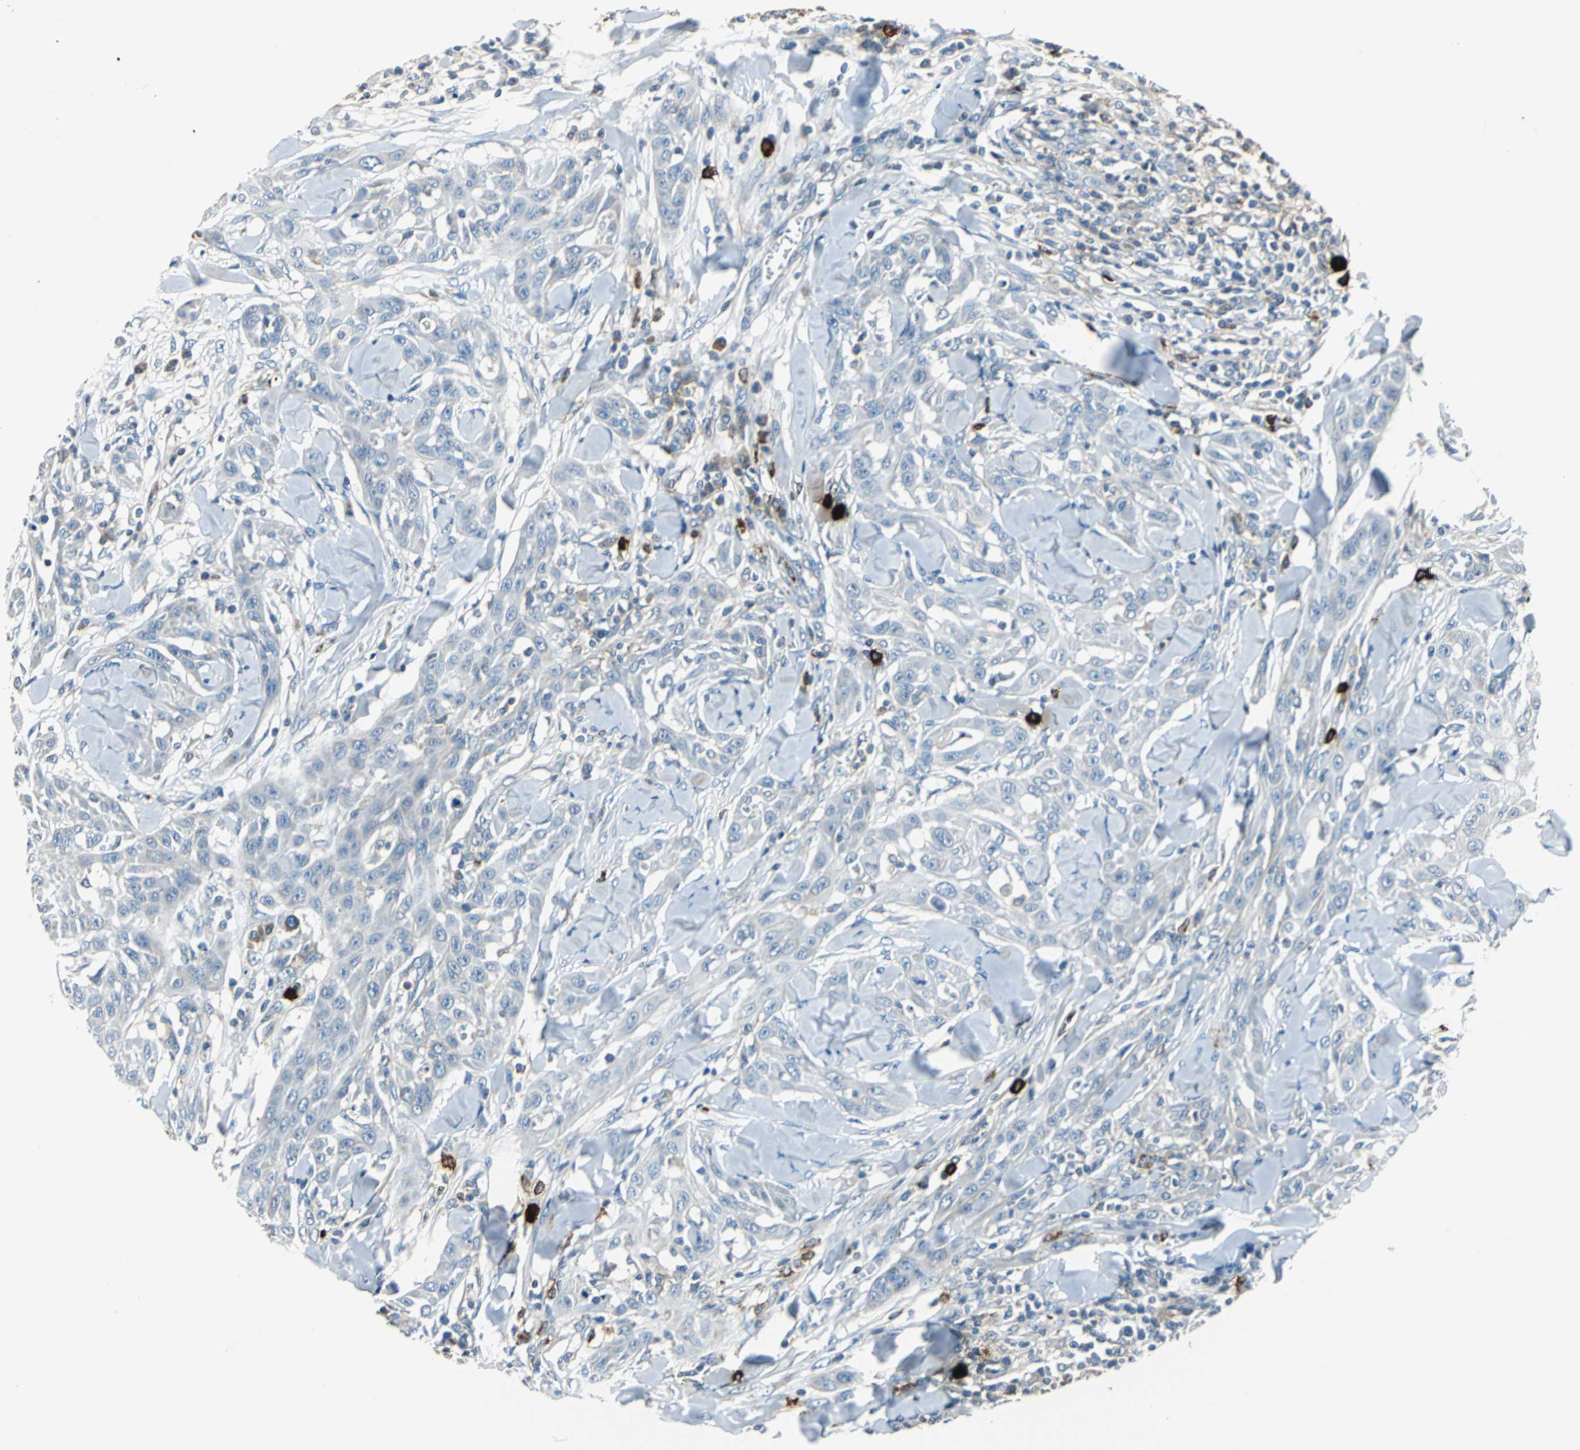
{"staining": {"intensity": "negative", "quantity": "none", "location": "none"}, "tissue": "skin cancer", "cell_type": "Tumor cells", "image_type": "cancer", "snomed": [{"axis": "morphology", "description": "Squamous cell carcinoma, NOS"}, {"axis": "topography", "description": "Skin"}], "caption": "Protein analysis of skin cancer exhibits no significant staining in tumor cells. Brightfield microscopy of IHC stained with DAB (brown) and hematoxylin (blue), captured at high magnification.", "gene": "CPA3", "patient": {"sex": "male", "age": 24}}